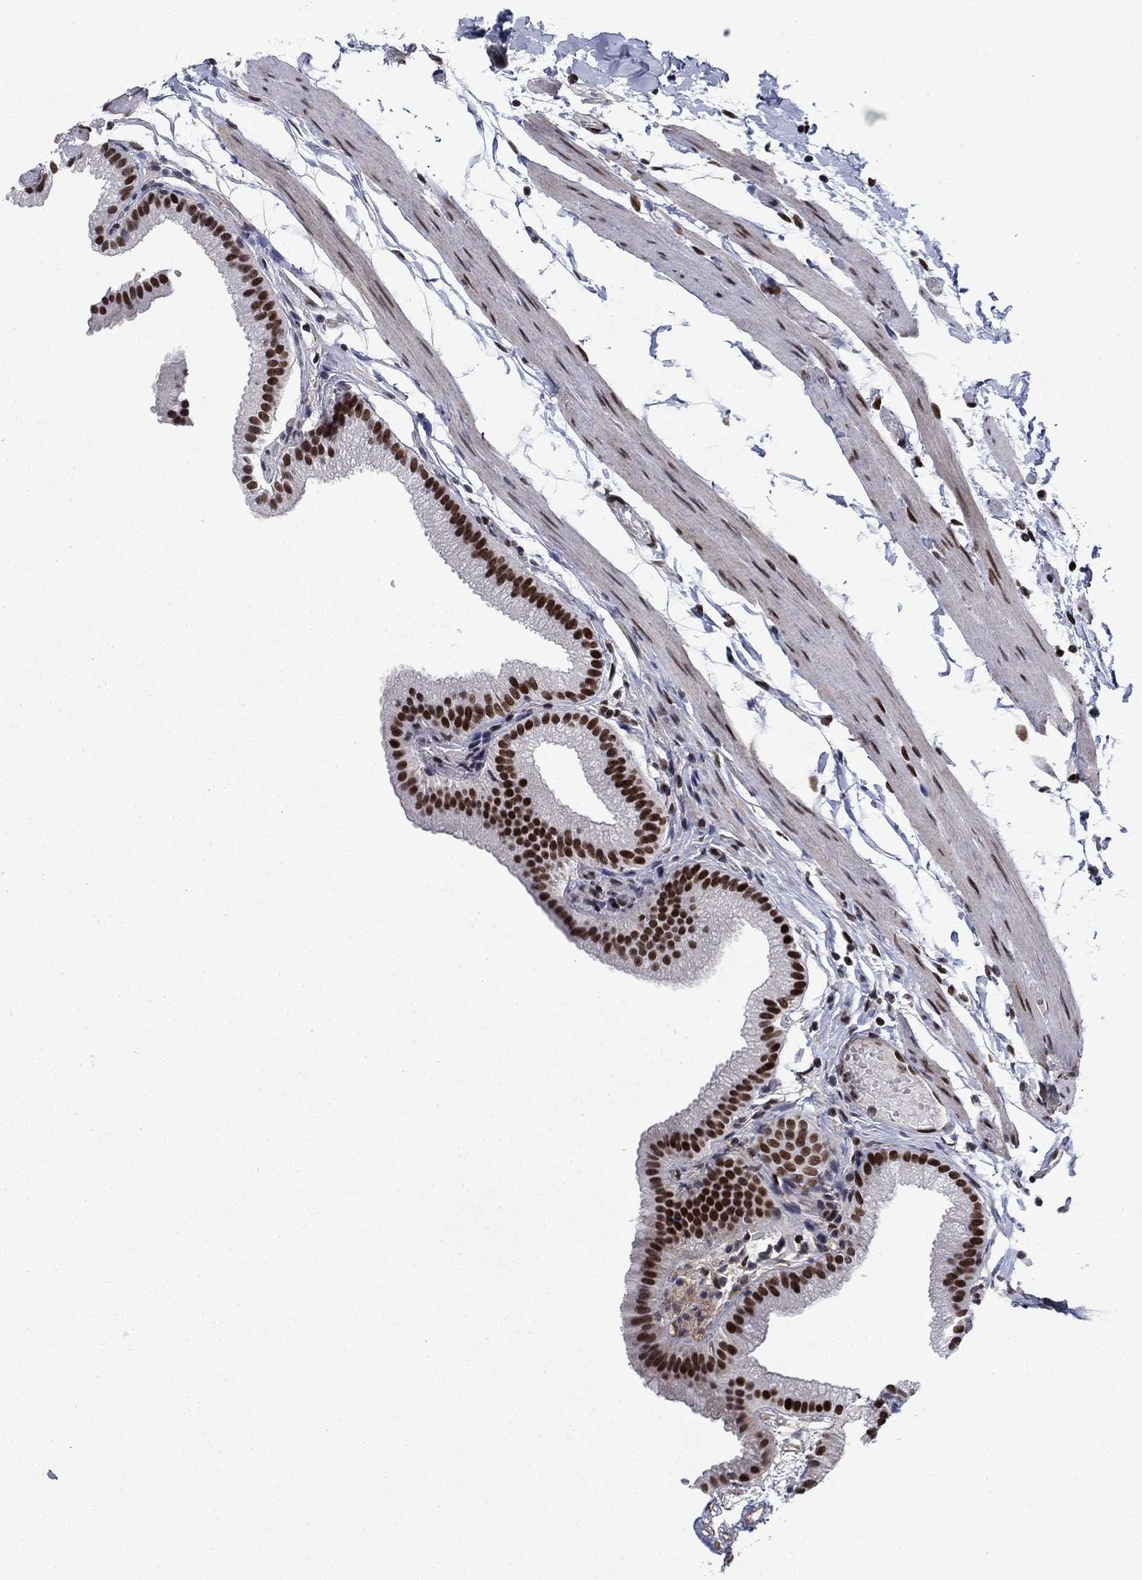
{"staining": {"intensity": "strong", "quantity": ">75%", "location": "nuclear"}, "tissue": "gallbladder", "cell_type": "Glandular cells", "image_type": "normal", "snomed": [{"axis": "morphology", "description": "Normal tissue, NOS"}, {"axis": "topography", "description": "Gallbladder"}], "caption": "IHC staining of normal gallbladder, which demonstrates high levels of strong nuclear staining in about >75% of glandular cells indicating strong nuclear protein expression. The staining was performed using DAB (brown) for protein detection and nuclei were counterstained in hematoxylin (blue).", "gene": "RPRD1B", "patient": {"sex": "female", "age": 45}}